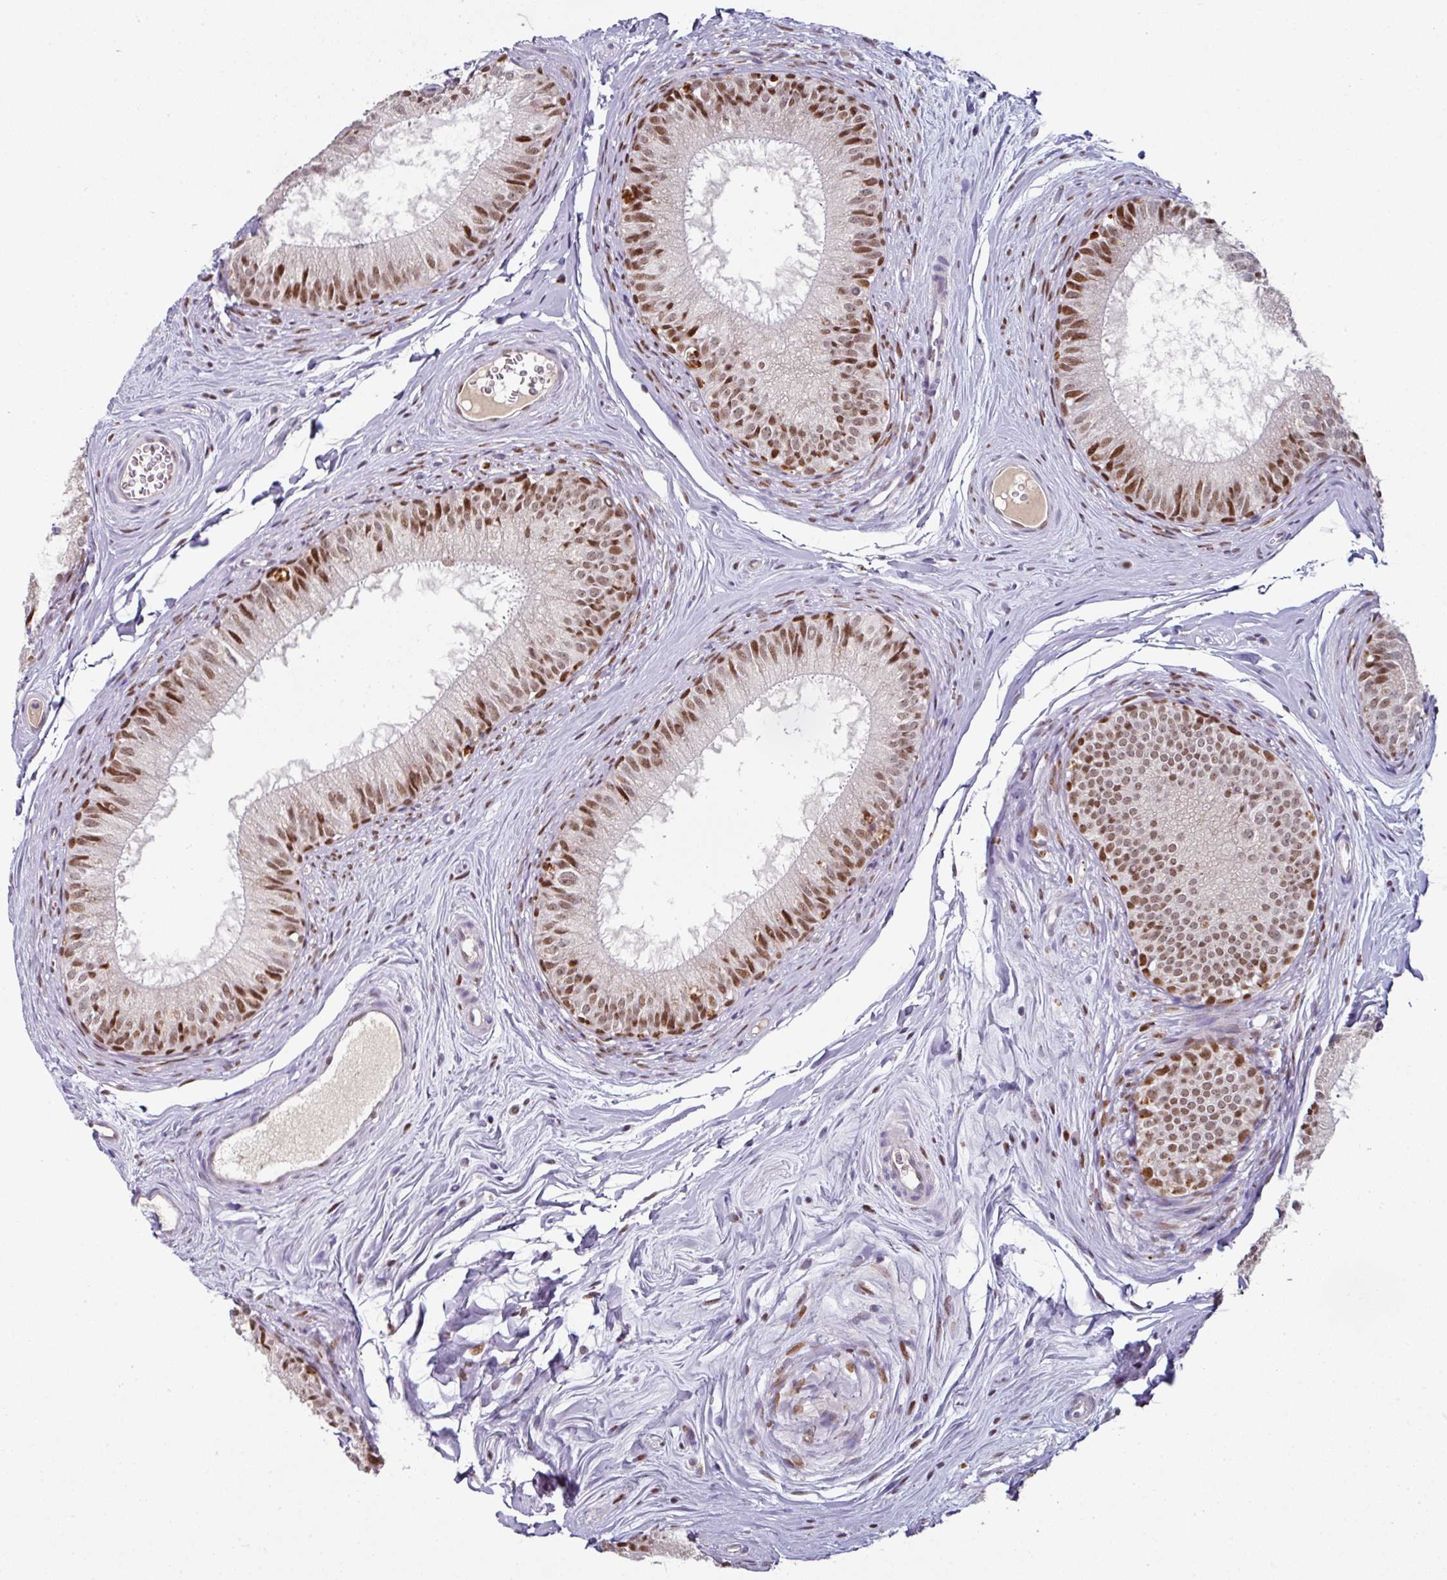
{"staining": {"intensity": "moderate", "quantity": ">75%", "location": "nuclear"}, "tissue": "epididymis", "cell_type": "Glandular cells", "image_type": "normal", "snomed": [{"axis": "morphology", "description": "Normal tissue, NOS"}, {"axis": "topography", "description": "Epididymis"}], "caption": "About >75% of glandular cells in unremarkable human epididymis exhibit moderate nuclear protein positivity as visualized by brown immunohistochemical staining.", "gene": "SWSAP1", "patient": {"sex": "male", "age": 25}}